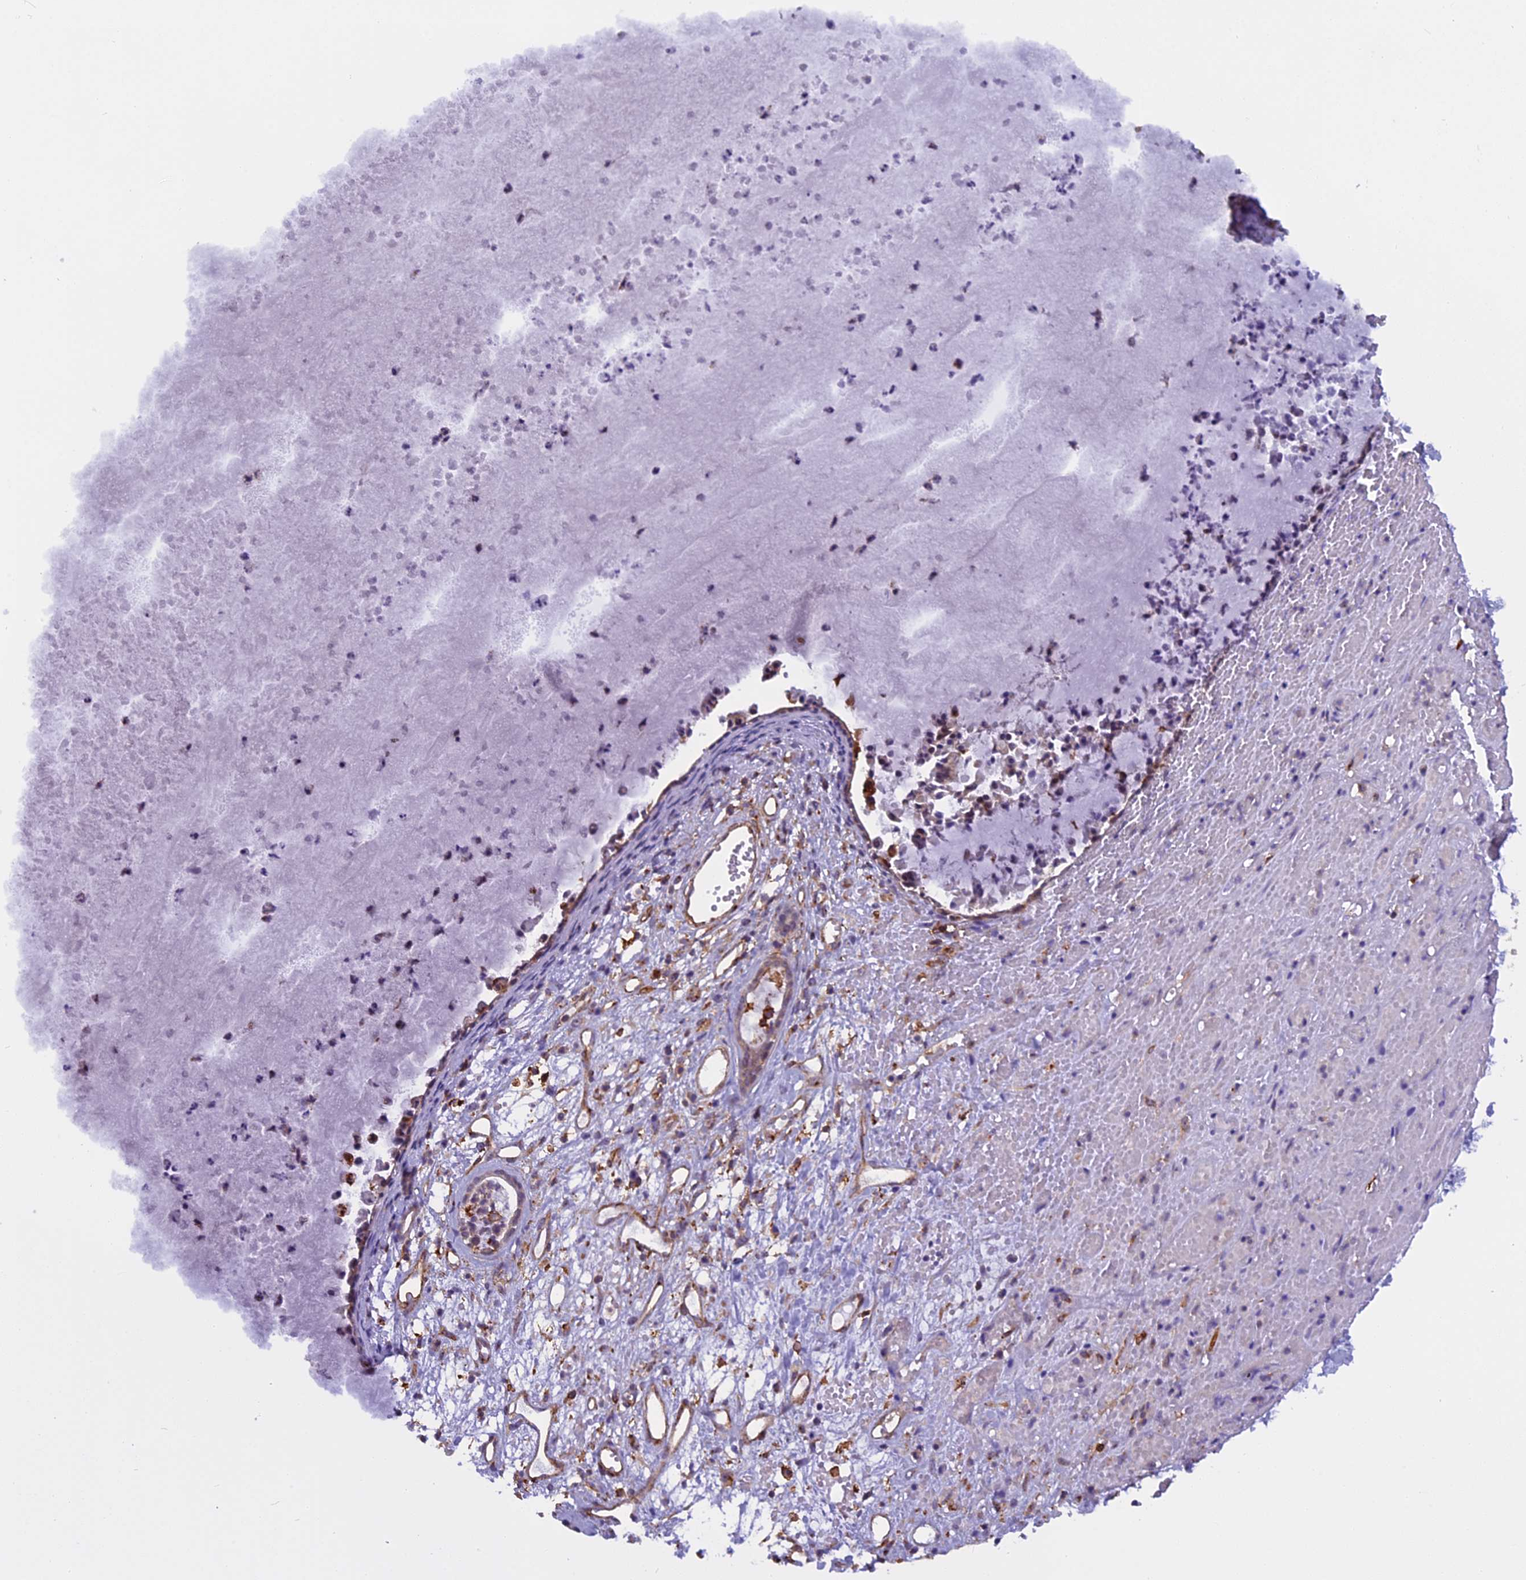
{"staining": {"intensity": "moderate", "quantity": ">75%", "location": "cytoplasmic/membranous"}, "tissue": "nasopharynx", "cell_type": "Respiratory epithelial cells", "image_type": "normal", "snomed": [{"axis": "morphology", "description": "Normal tissue, NOS"}, {"axis": "topography", "description": "Nasopharynx"}], "caption": "Moderate cytoplasmic/membranous expression for a protein is seen in about >75% of respiratory epithelial cells of benign nasopharynx using immunohistochemistry.", "gene": "EHBP1L1", "patient": {"sex": "male", "age": 22}}